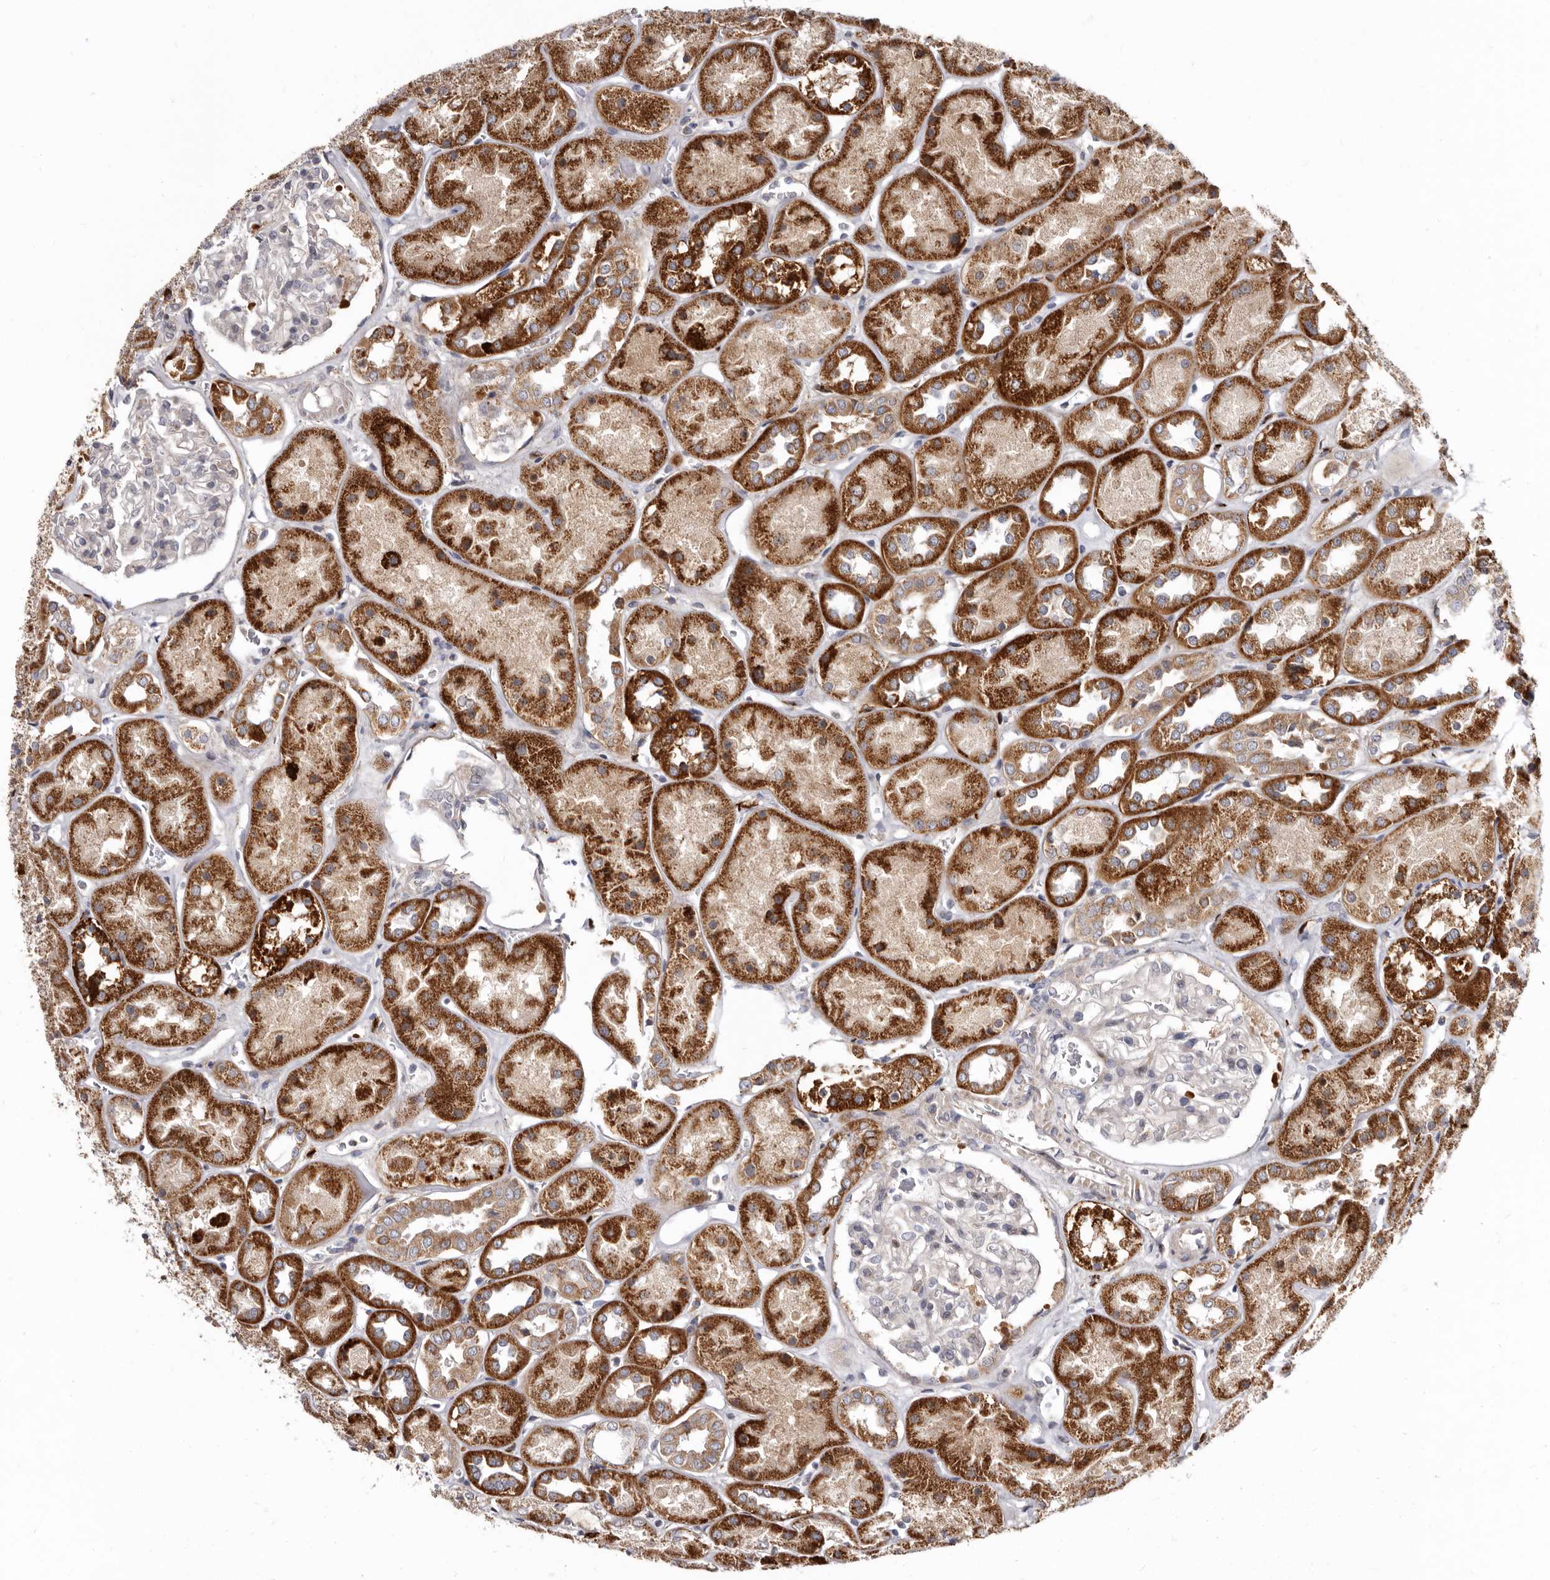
{"staining": {"intensity": "negative", "quantity": "none", "location": "none"}, "tissue": "kidney", "cell_type": "Cells in glomeruli", "image_type": "normal", "snomed": [{"axis": "morphology", "description": "Normal tissue, NOS"}, {"axis": "topography", "description": "Kidney"}], "caption": "This micrograph is of unremarkable kidney stained with immunohistochemistry (IHC) to label a protein in brown with the nuclei are counter-stained blue. There is no staining in cells in glomeruli. The staining is performed using DAB brown chromogen with nuclei counter-stained in using hematoxylin.", "gene": "SMC4", "patient": {"sex": "male", "age": 70}}